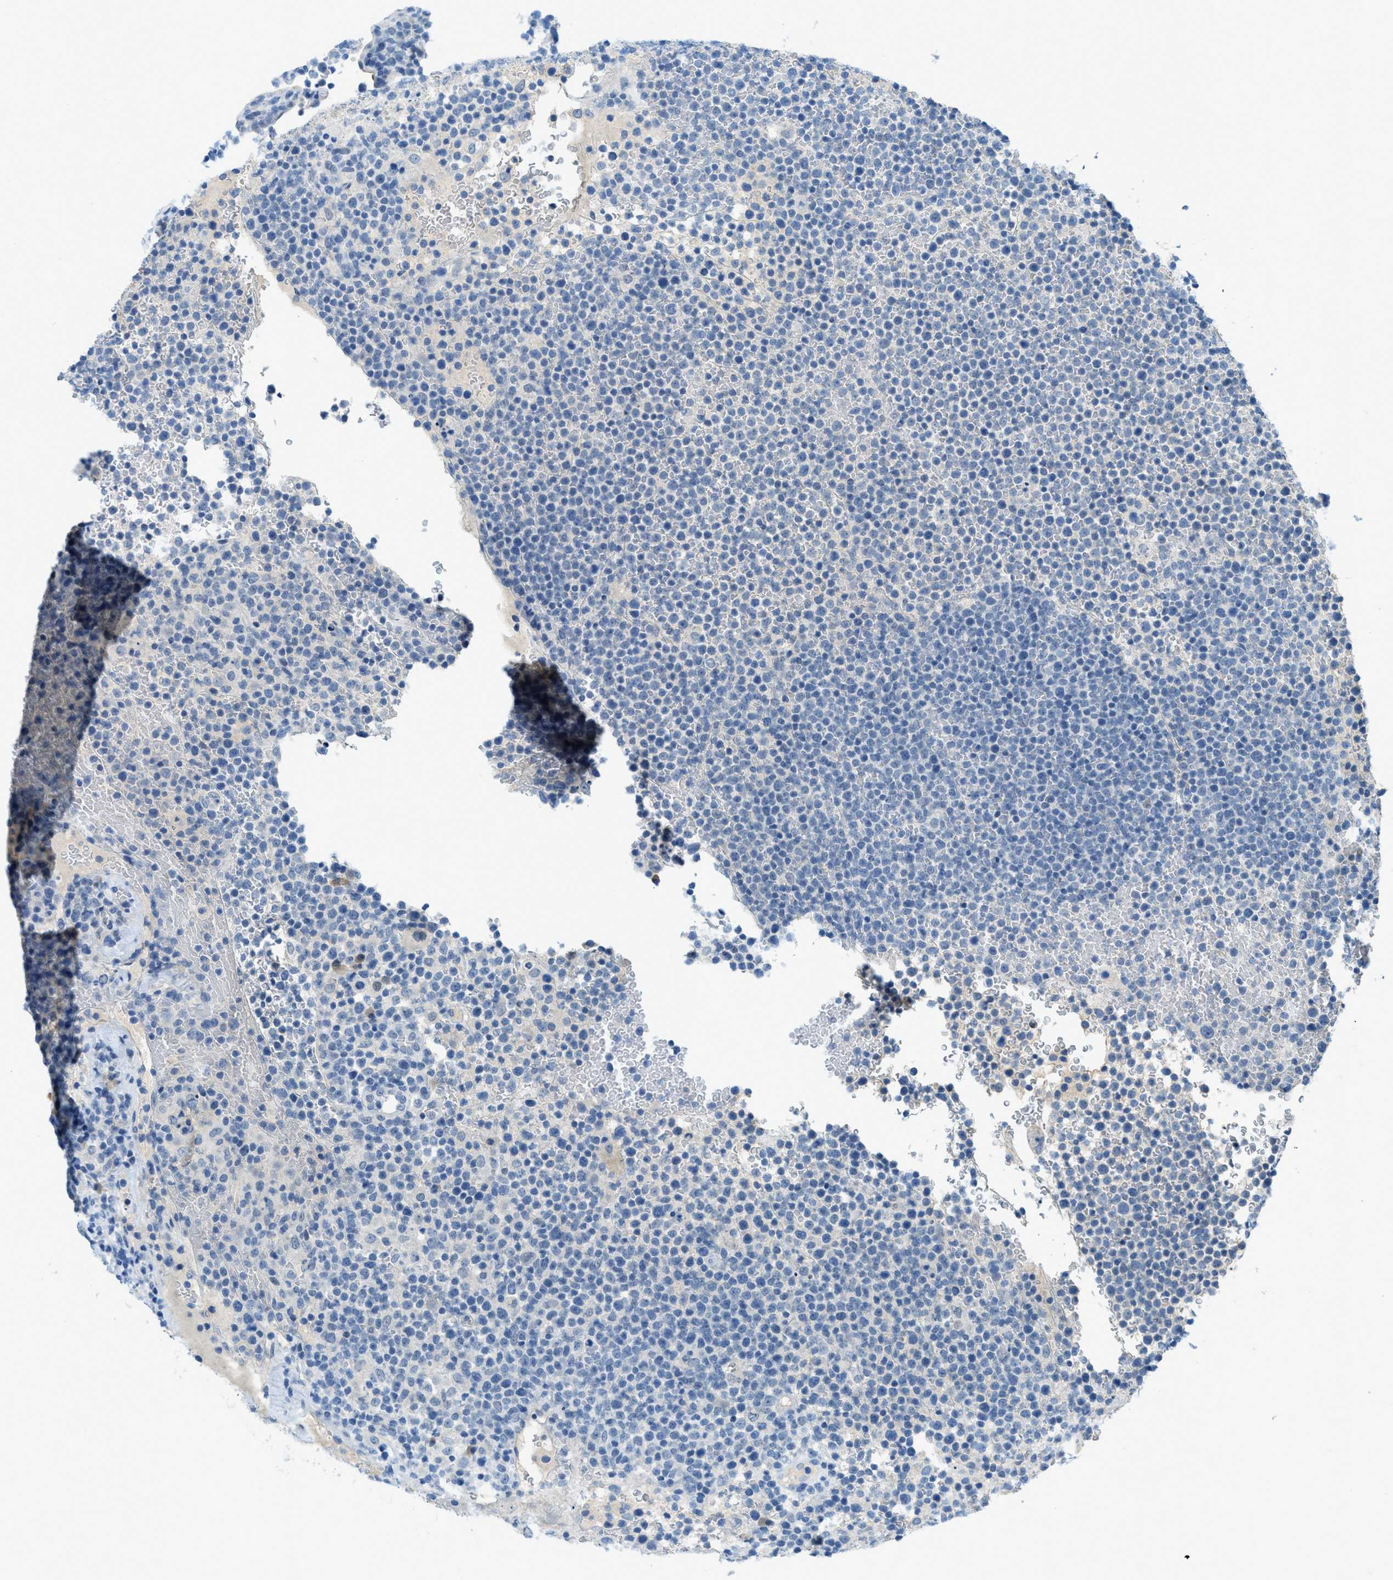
{"staining": {"intensity": "negative", "quantity": "none", "location": "none"}, "tissue": "lymphoma", "cell_type": "Tumor cells", "image_type": "cancer", "snomed": [{"axis": "morphology", "description": "Malignant lymphoma, non-Hodgkin's type, High grade"}, {"axis": "topography", "description": "Lymph node"}], "caption": "Protein analysis of lymphoma shows no significant staining in tumor cells.", "gene": "KLHL8", "patient": {"sex": "male", "age": 61}}